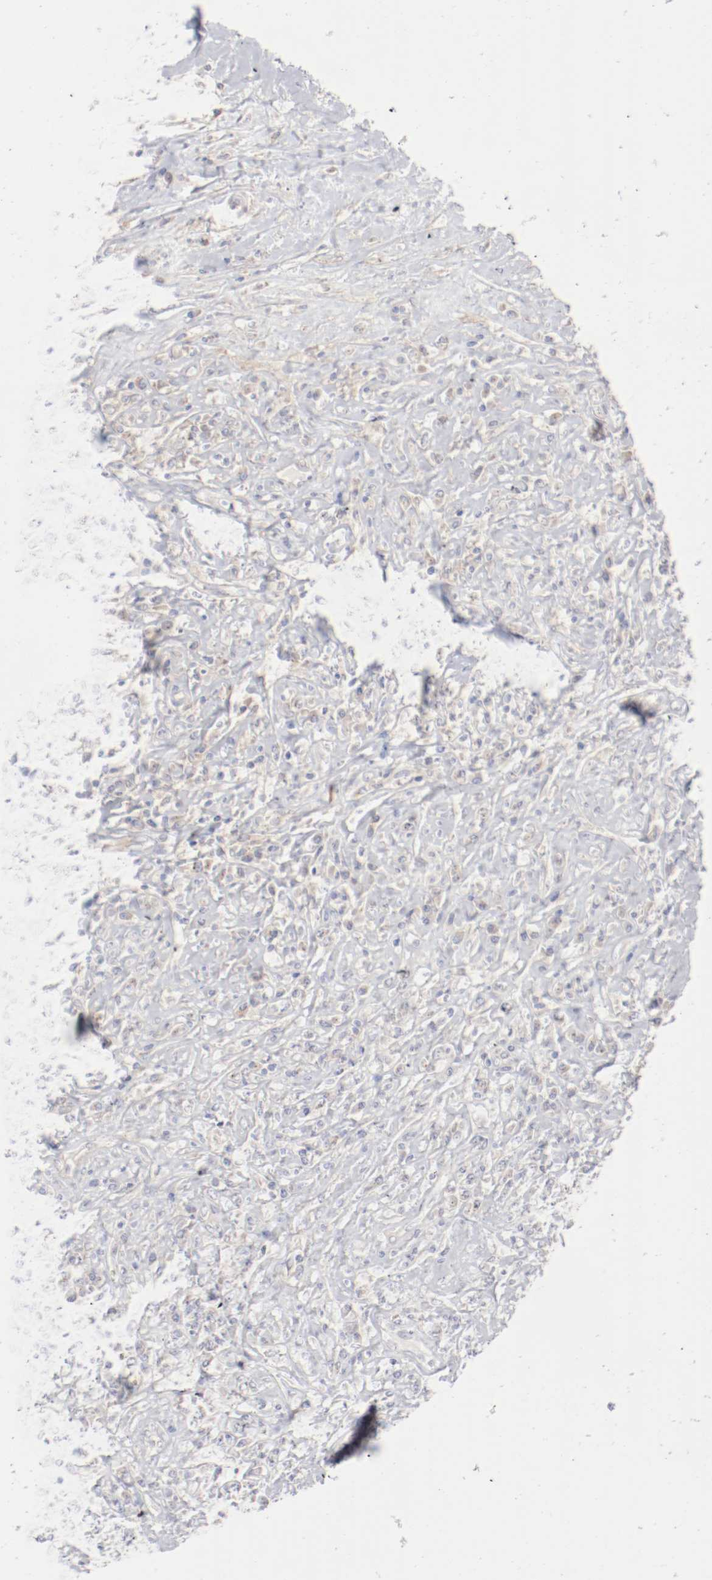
{"staining": {"intensity": "weak", "quantity": "25%-75%", "location": "cytoplasmic/membranous"}, "tissue": "lymphoma", "cell_type": "Tumor cells", "image_type": "cancer", "snomed": [{"axis": "morphology", "description": "Hodgkin's disease, NOS"}, {"axis": "topography", "description": "Lymph node"}], "caption": "Immunohistochemistry histopathology image of neoplastic tissue: lymphoma stained using immunohistochemistry exhibits low levels of weak protein expression localized specifically in the cytoplasmic/membranous of tumor cells, appearing as a cytoplasmic/membranous brown color.", "gene": "DNAL4", "patient": {"sex": "female", "age": 25}}